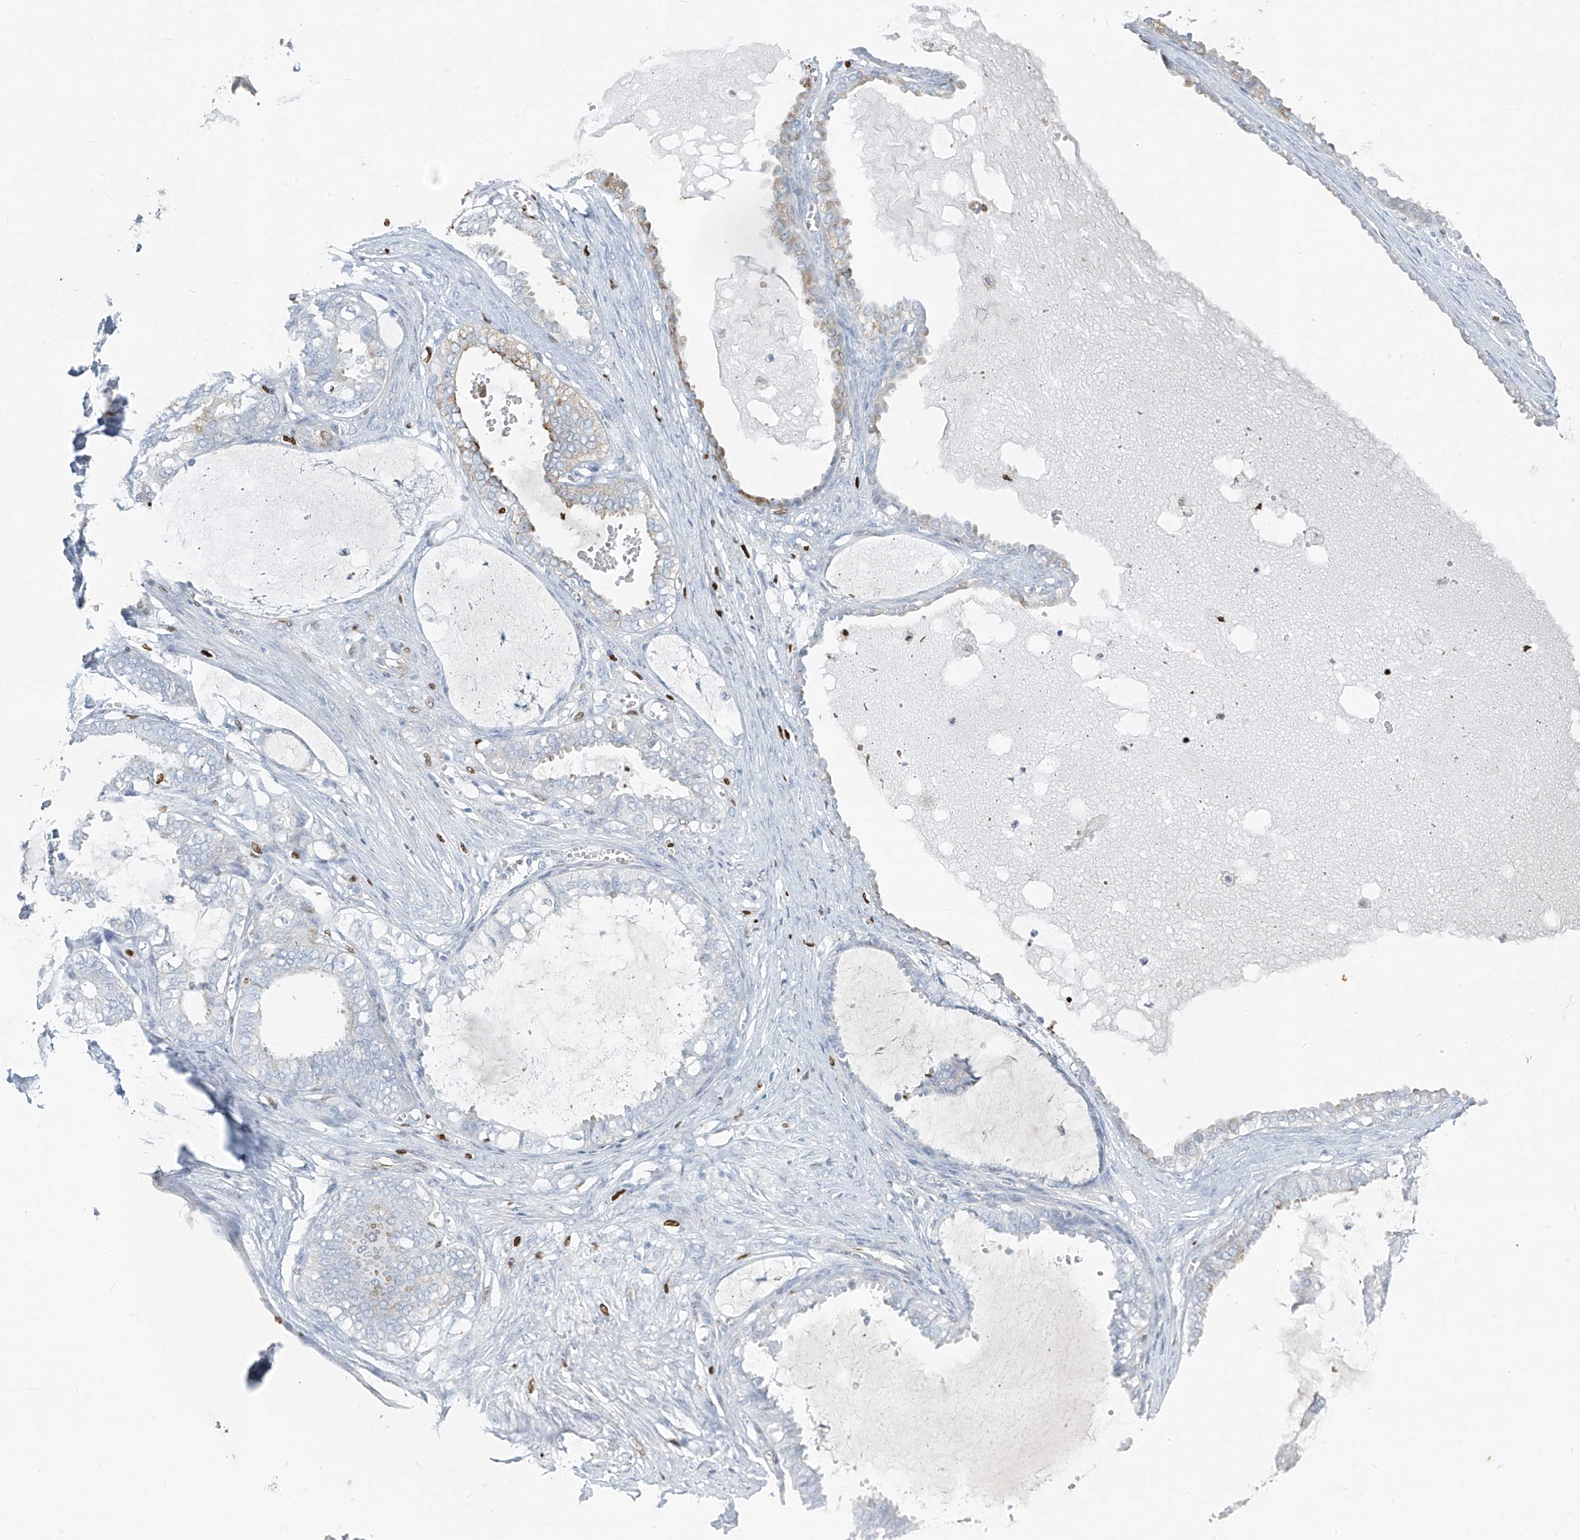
{"staining": {"intensity": "moderate", "quantity": "<25%", "location": "cytoplasmic/membranous"}, "tissue": "ovarian cancer", "cell_type": "Tumor cells", "image_type": "cancer", "snomed": [{"axis": "morphology", "description": "Carcinoma, NOS"}, {"axis": "morphology", "description": "Carcinoma, endometroid"}, {"axis": "topography", "description": "Ovary"}], "caption": "High-magnification brightfield microscopy of endometroid carcinoma (ovarian) stained with DAB (brown) and counterstained with hematoxylin (blue). tumor cells exhibit moderate cytoplasmic/membranous expression is seen in about<25% of cells. (Brightfield microscopy of DAB IHC at high magnification).", "gene": "CX3CR1", "patient": {"sex": "female", "age": 50}}